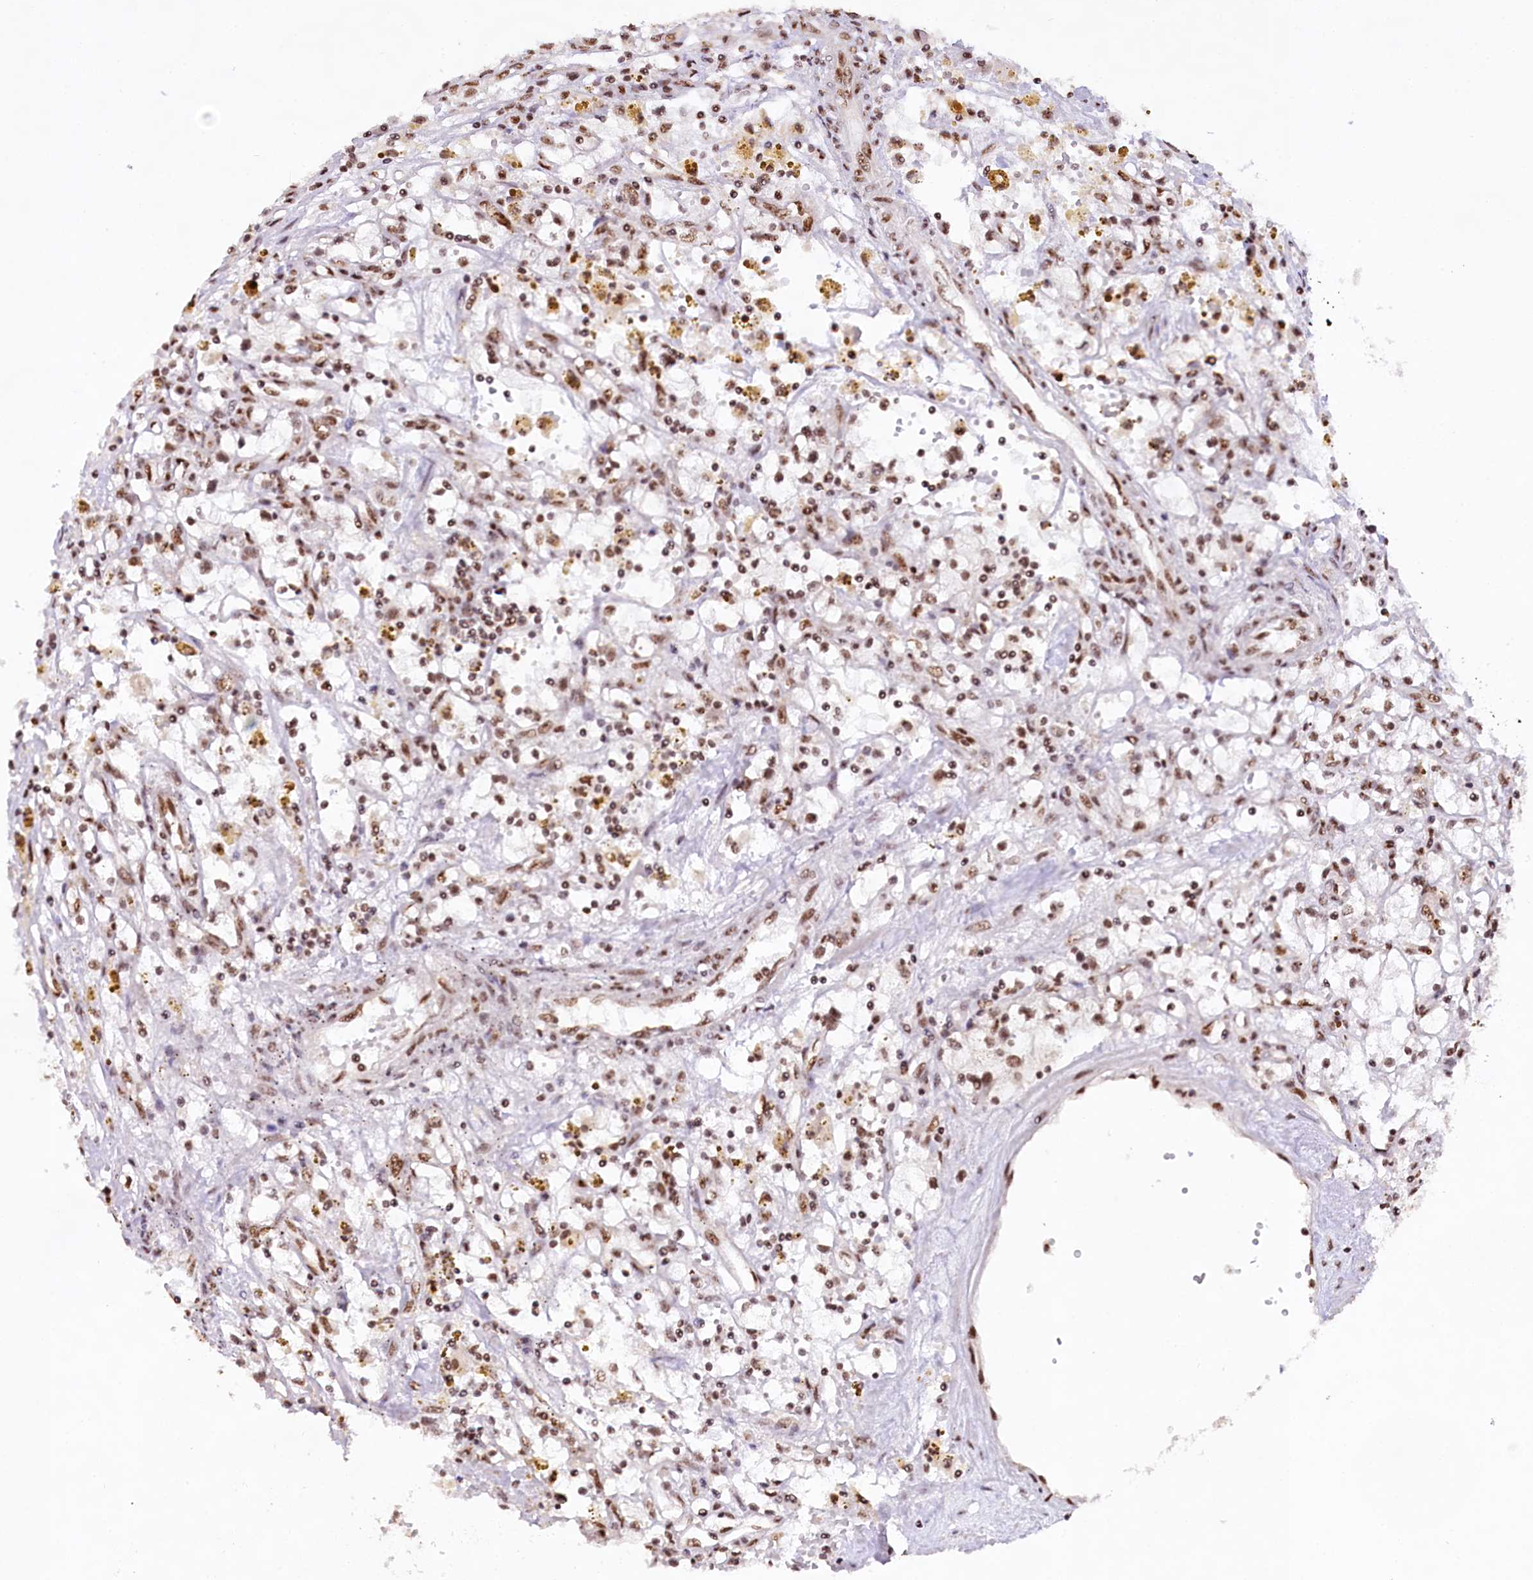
{"staining": {"intensity": "moderate", "quantity": ">75%", "location": "nuclear"}, "tissue": "renal cancer", "cell_type": "Tumor cells", "image_type": "cancer", "snomed": [{"axis": "morphology", "description": "Adenocarcinoma, NOS"}, {"axis": "topography", "description": "Kidney"}], "caption": "This is an image of immunohistochemistry (IHC) staining of renal cancer (adenocarcinoma), which shows moderate positivity in the nuclear of tumor cells.", "gene": "HIRA", "patient": {"sex": "male", "age": 56}}